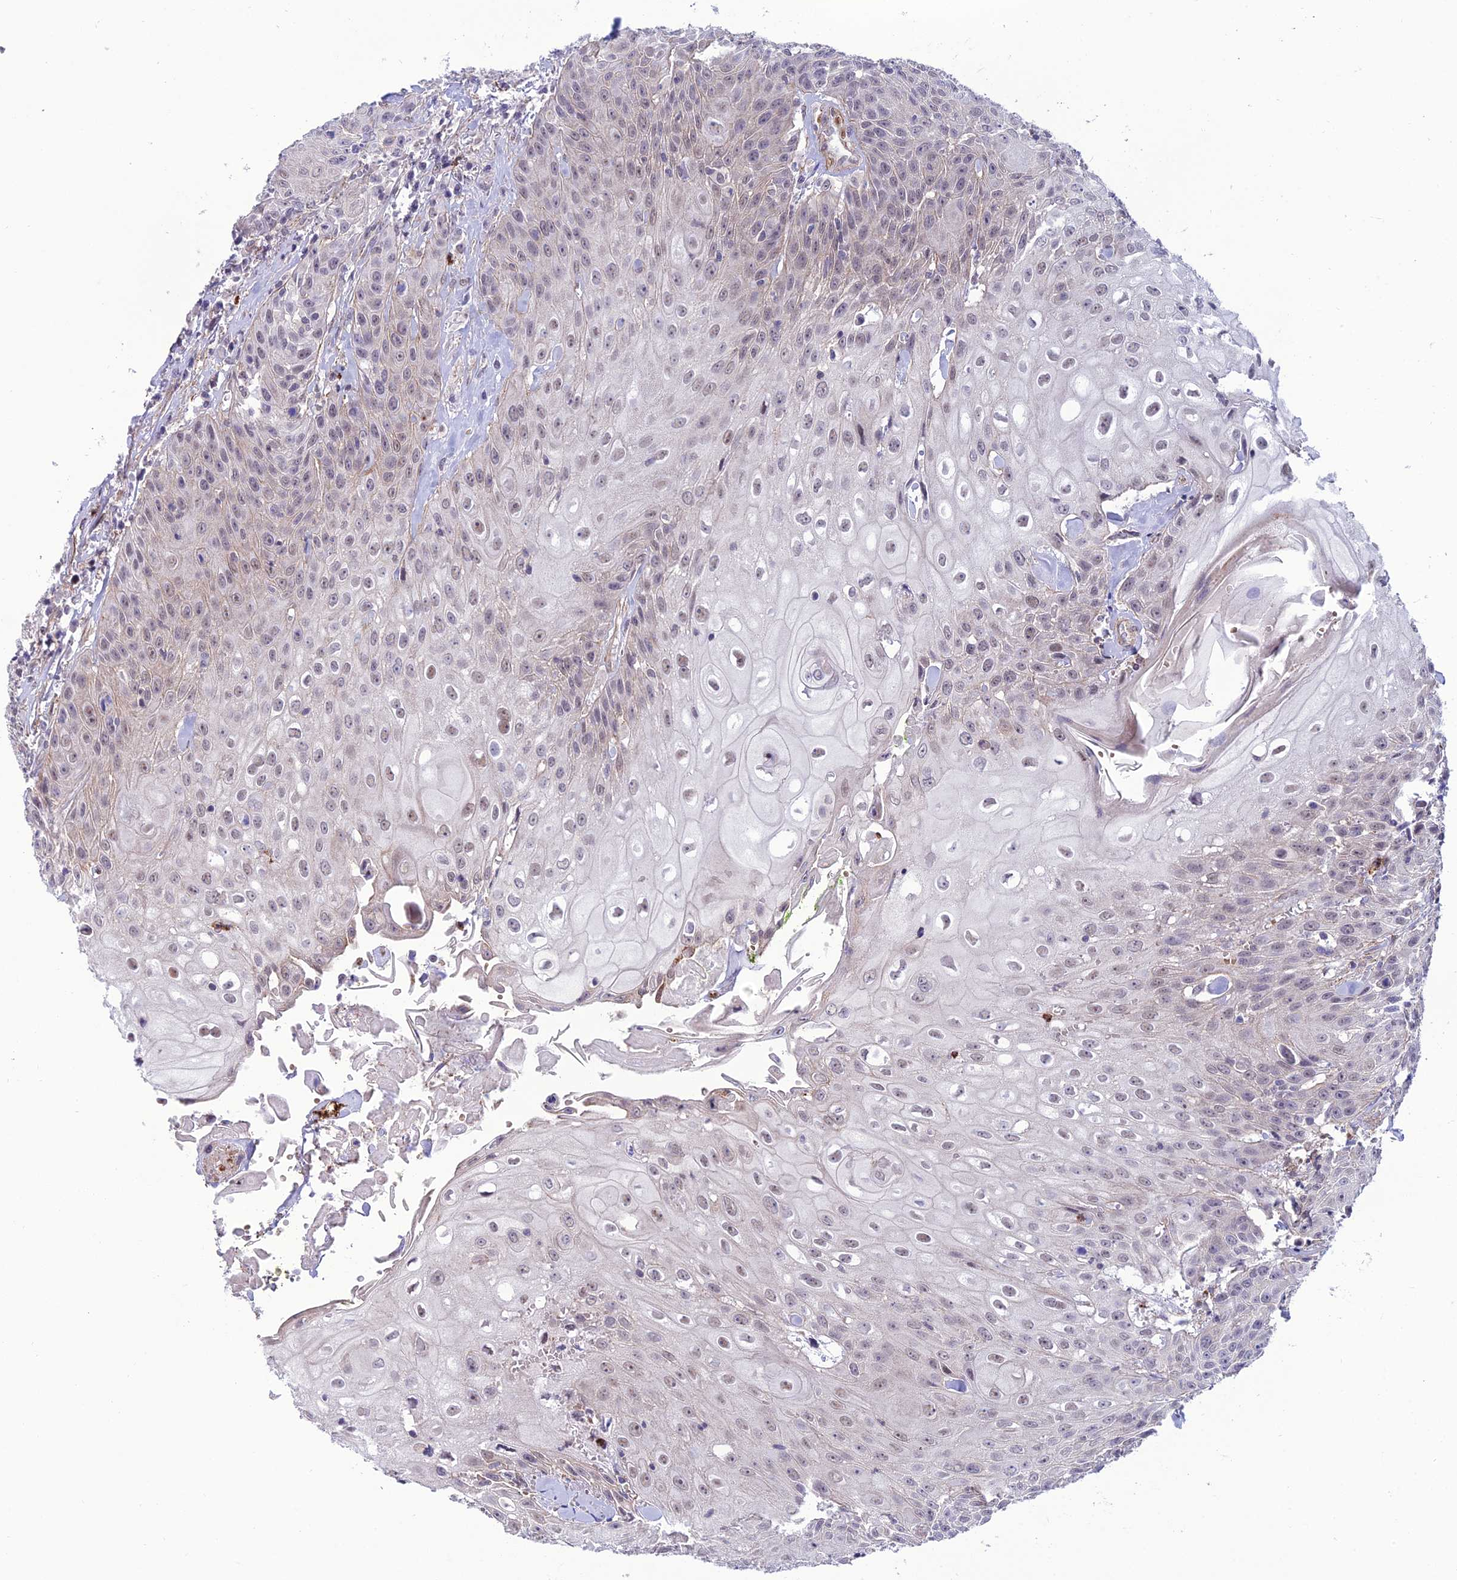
{"staining": {"intensity": "weak", "quantity": "25%-75%", "location": "nuclear"}, "tissue": "head and neck cancer", "cell_type": "Tumor cells", "image_type": "cancer", "snomed": [{"axis": "morphology", "description": "Squamous cell carcinoma, NOS"}, {"axis": "topography", "description": "Oral tissue"}, {"axis": "topography", "description": "Head-Neck"}], "caption": "Immunohistochemical staining of head and neck squamous cell carcinoma exhibits low levels of weak nuclear protein expression in about 25%-75% of tumor cells. (DAB IHC with brightfield microscopy, high magnification).", "gene": "COL6A6", "patient": {"sex": "female", "age": 82}}